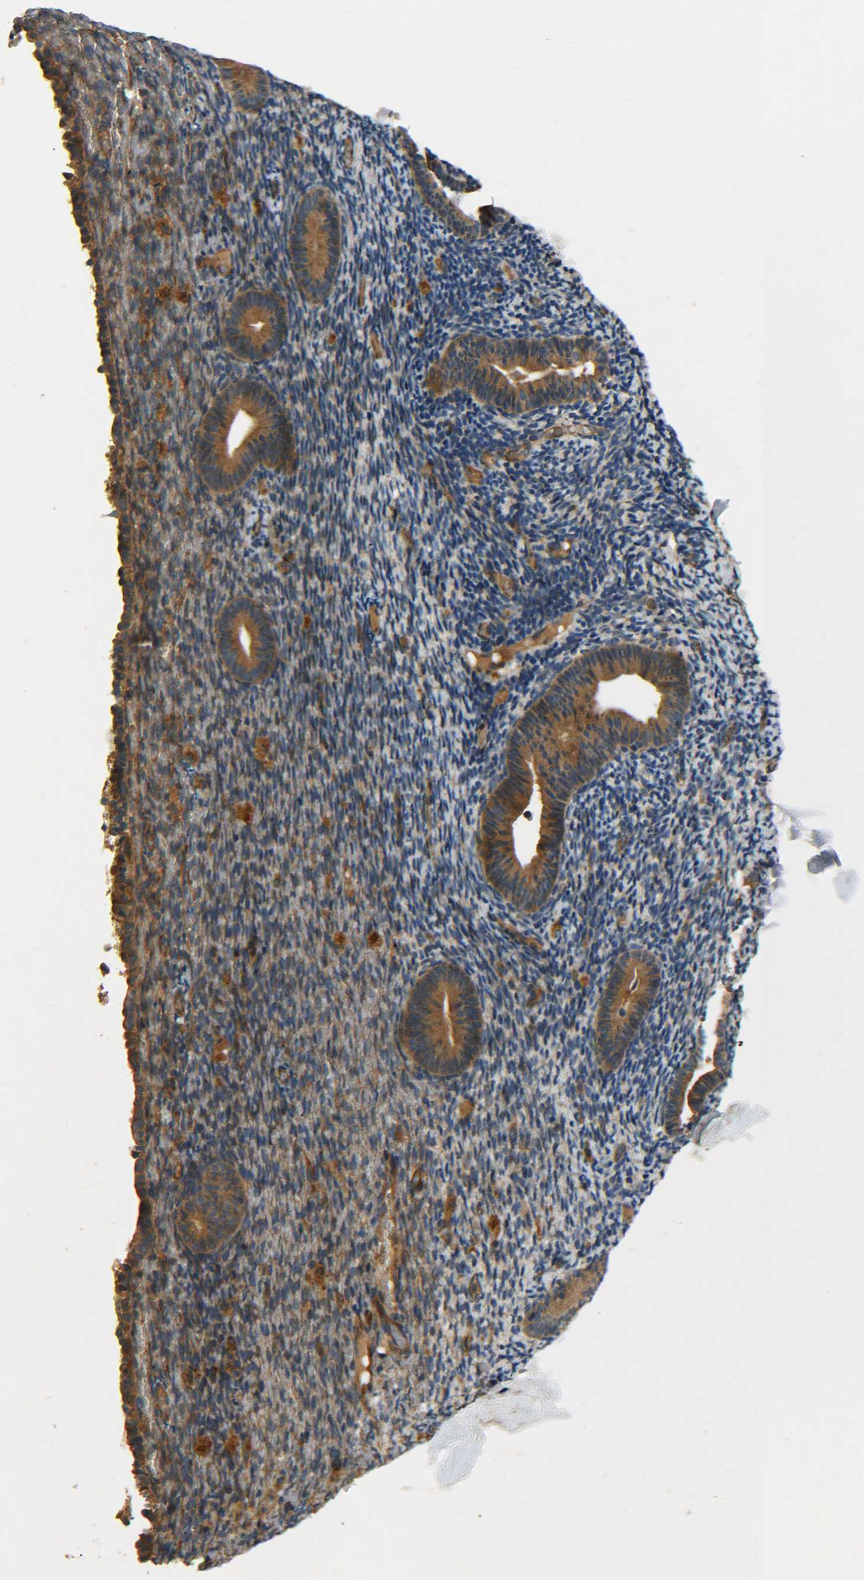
{"staining": {"intensity": "moderate", "quantity": "25%-75%", "location": "cytoplasmic/membranous"}, "tissue": "endometrium", "cell_type": "Cells in endometrial stroma", "image_type": "normal", "snomed": [{"axis": "morphology", "description": "Normal tissue, NOS"}, {"axis": "topography", "description": "Endometrium"}], "caption": "Endometrium was stained to show a protein in brown. There is medium levels of moderate cytoplasmic/membranous expression in about 25%-75% of cells in endometrial stroma.", "gene": "LRCH3", "patient": {"sex": "female", "age": 51}}